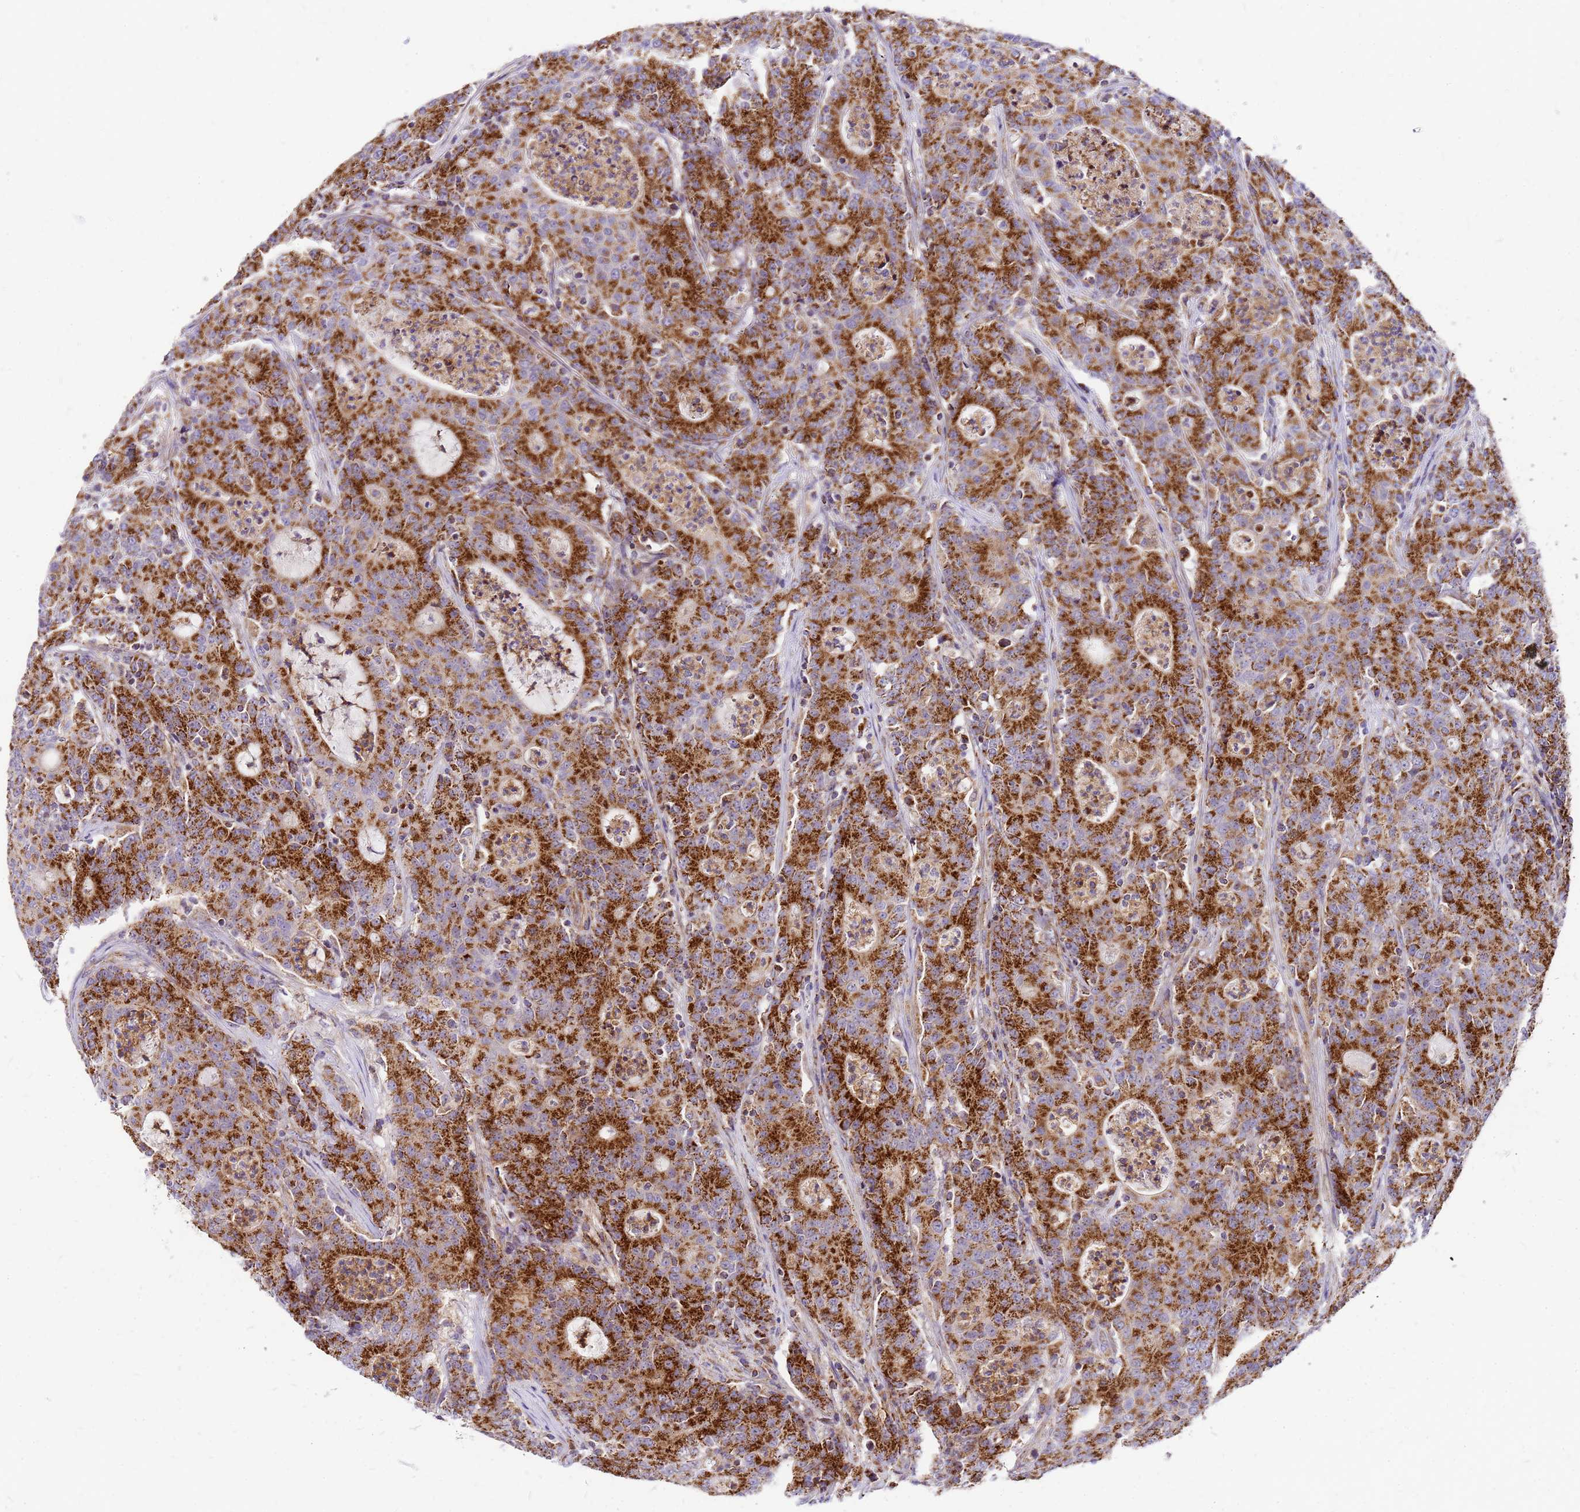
{"staining": {"intensity": "strong", "quantity": ">75%", "location": "cytoplasmic/membranous"}, "tissue": "colorectal cancer", "cell_type": "Tumor cells", "image_type": "cancer", "snomed": [{"axis": "morphology", "description": "Adenocarcinoma, NOS"}, {"axis": "topography", "description": "Colon"}], "caption": "Colorectal cancer (adenocarcinoma) tissue displays strong cytoplasmic/membranous expression in approximately >75% of tumor cells, visualized by immunohistochemistry.", "gene": "MRPS26", "patient": {"sex": "male", "age": 83}}